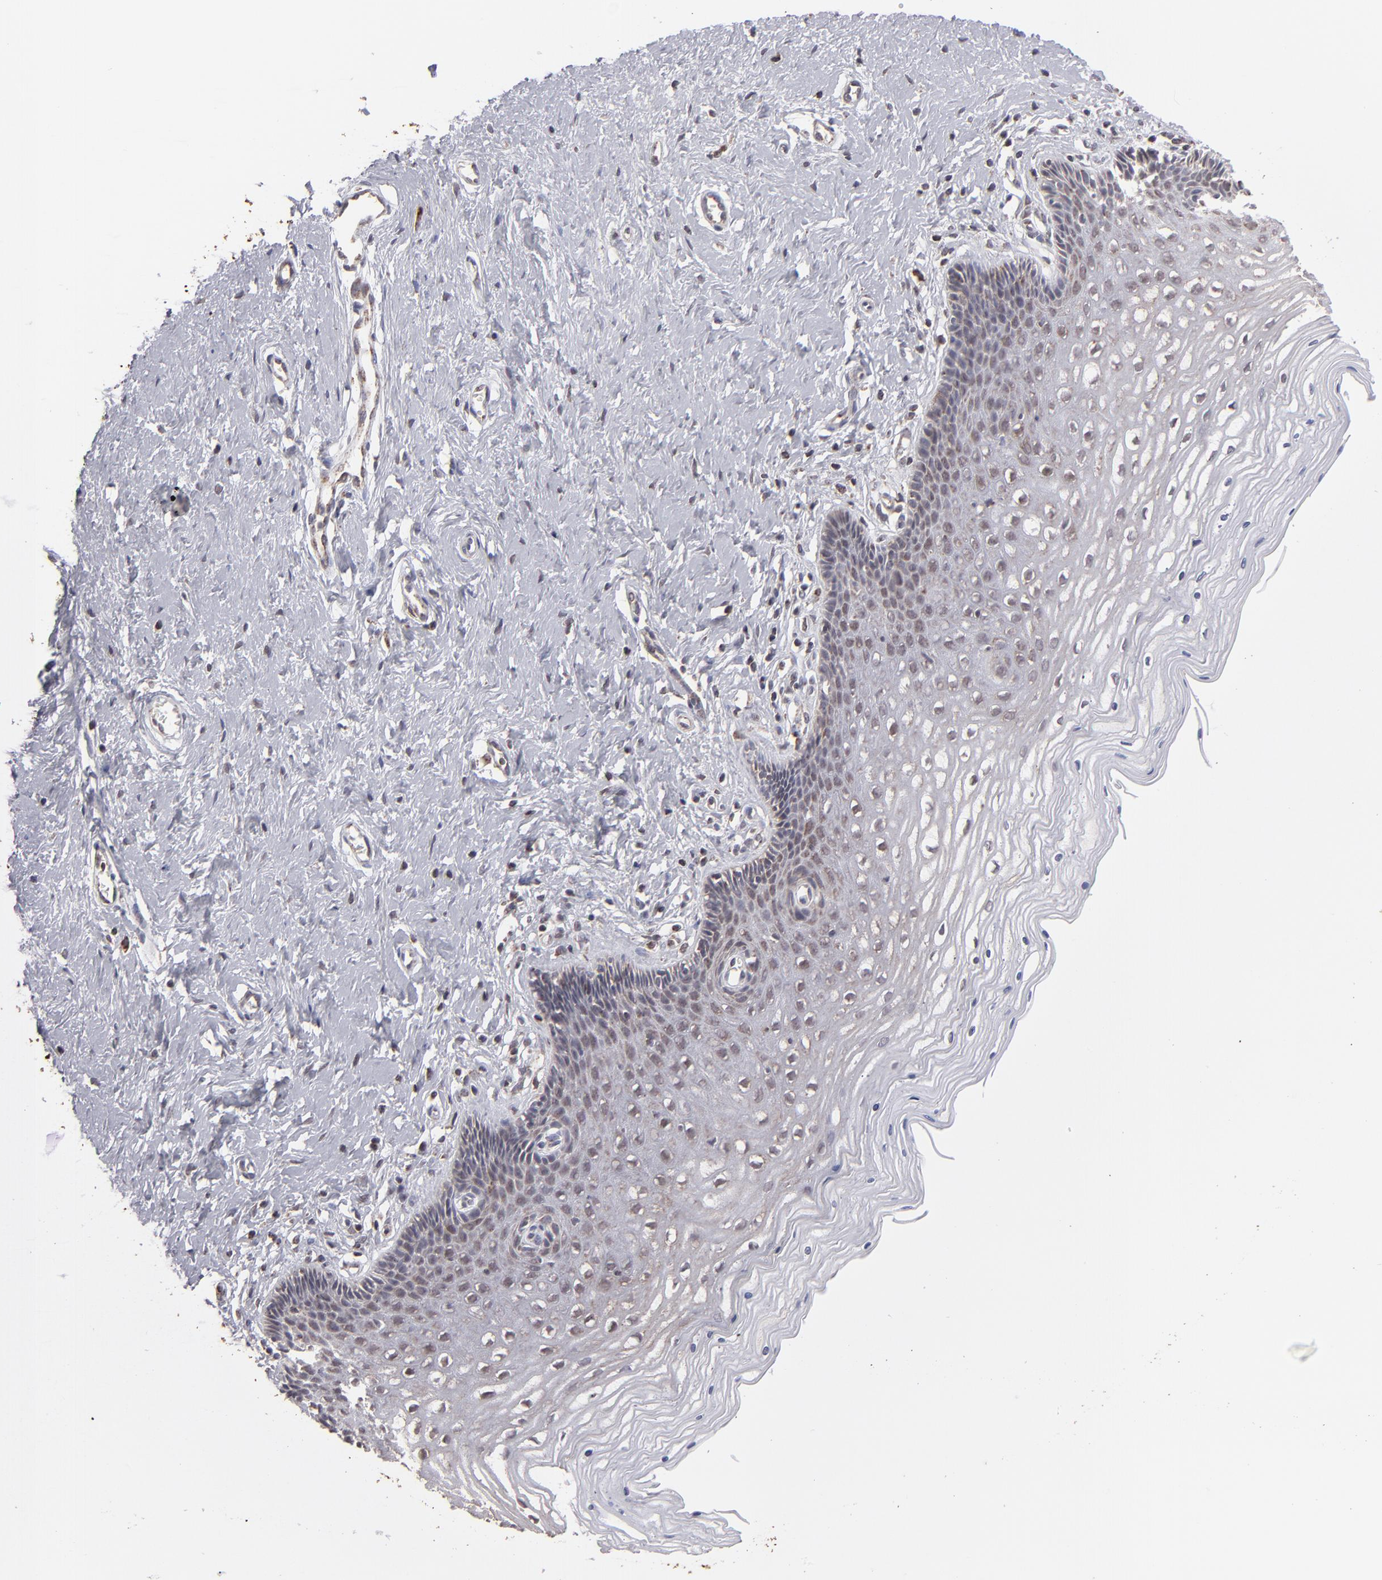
{"staining": {"intensity": "weak", "quantity": ">75%", "location": "cytoplasmic/membranous,nuclear"}, "tissue": "cervix", "cell_type": "Glandular cells", "image_type": "normal", "snomed": [{"axis": "morphology", "description": "Normal tissue, NOS"}, {"axis": "topography", "description": "Cervix"}], "caption": "A low amount of weak cytoplasmic/membranous,nuclear expression is appreciated in approximately >75% of glandular cells in normal cervix.", "gene": "SLC15A1", "patient": {"sex": "female", "age": 39}}